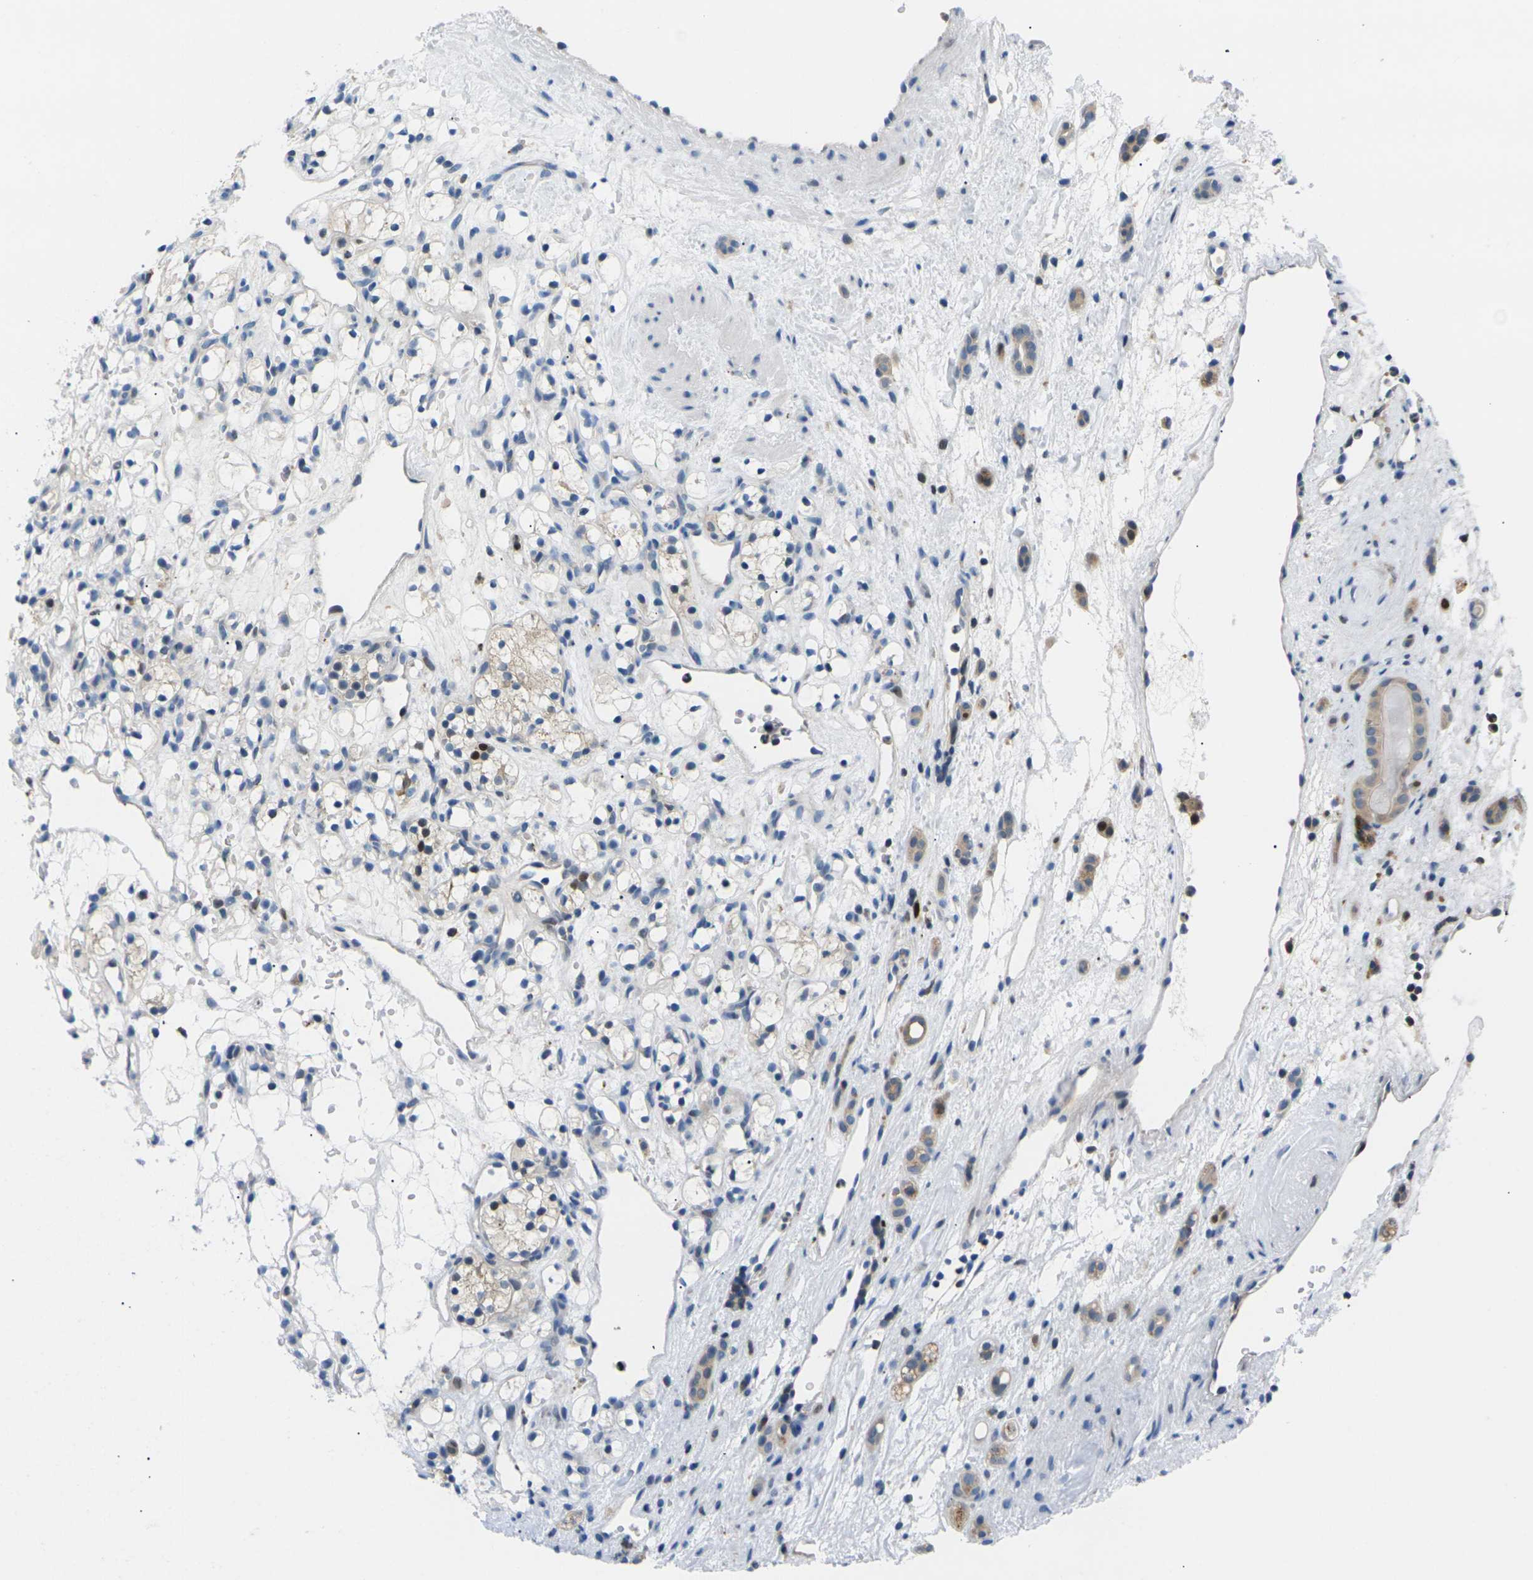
{"staining": {"intensity": "negative", "quantity": "none", "location": "none"}, "tissue": "renal cancer", "cell_type": "Tumor cells", "image_type": "cancer", "snomed": [{"axis": "morphology", "description": "Adenocarcinoma, NOS"}, {"axis": "topography", "description": "Kidney"}], "caption": "The photomicrograph reveals no staining of tumor cells in renal adenocarcinoma. (DAB (3,3'-diaminobenzidine) immunohistochemistry with hematoxylin counter stain).", "gene": "RPS6KA3", "patient": {"sex": "female", "age": 60}}